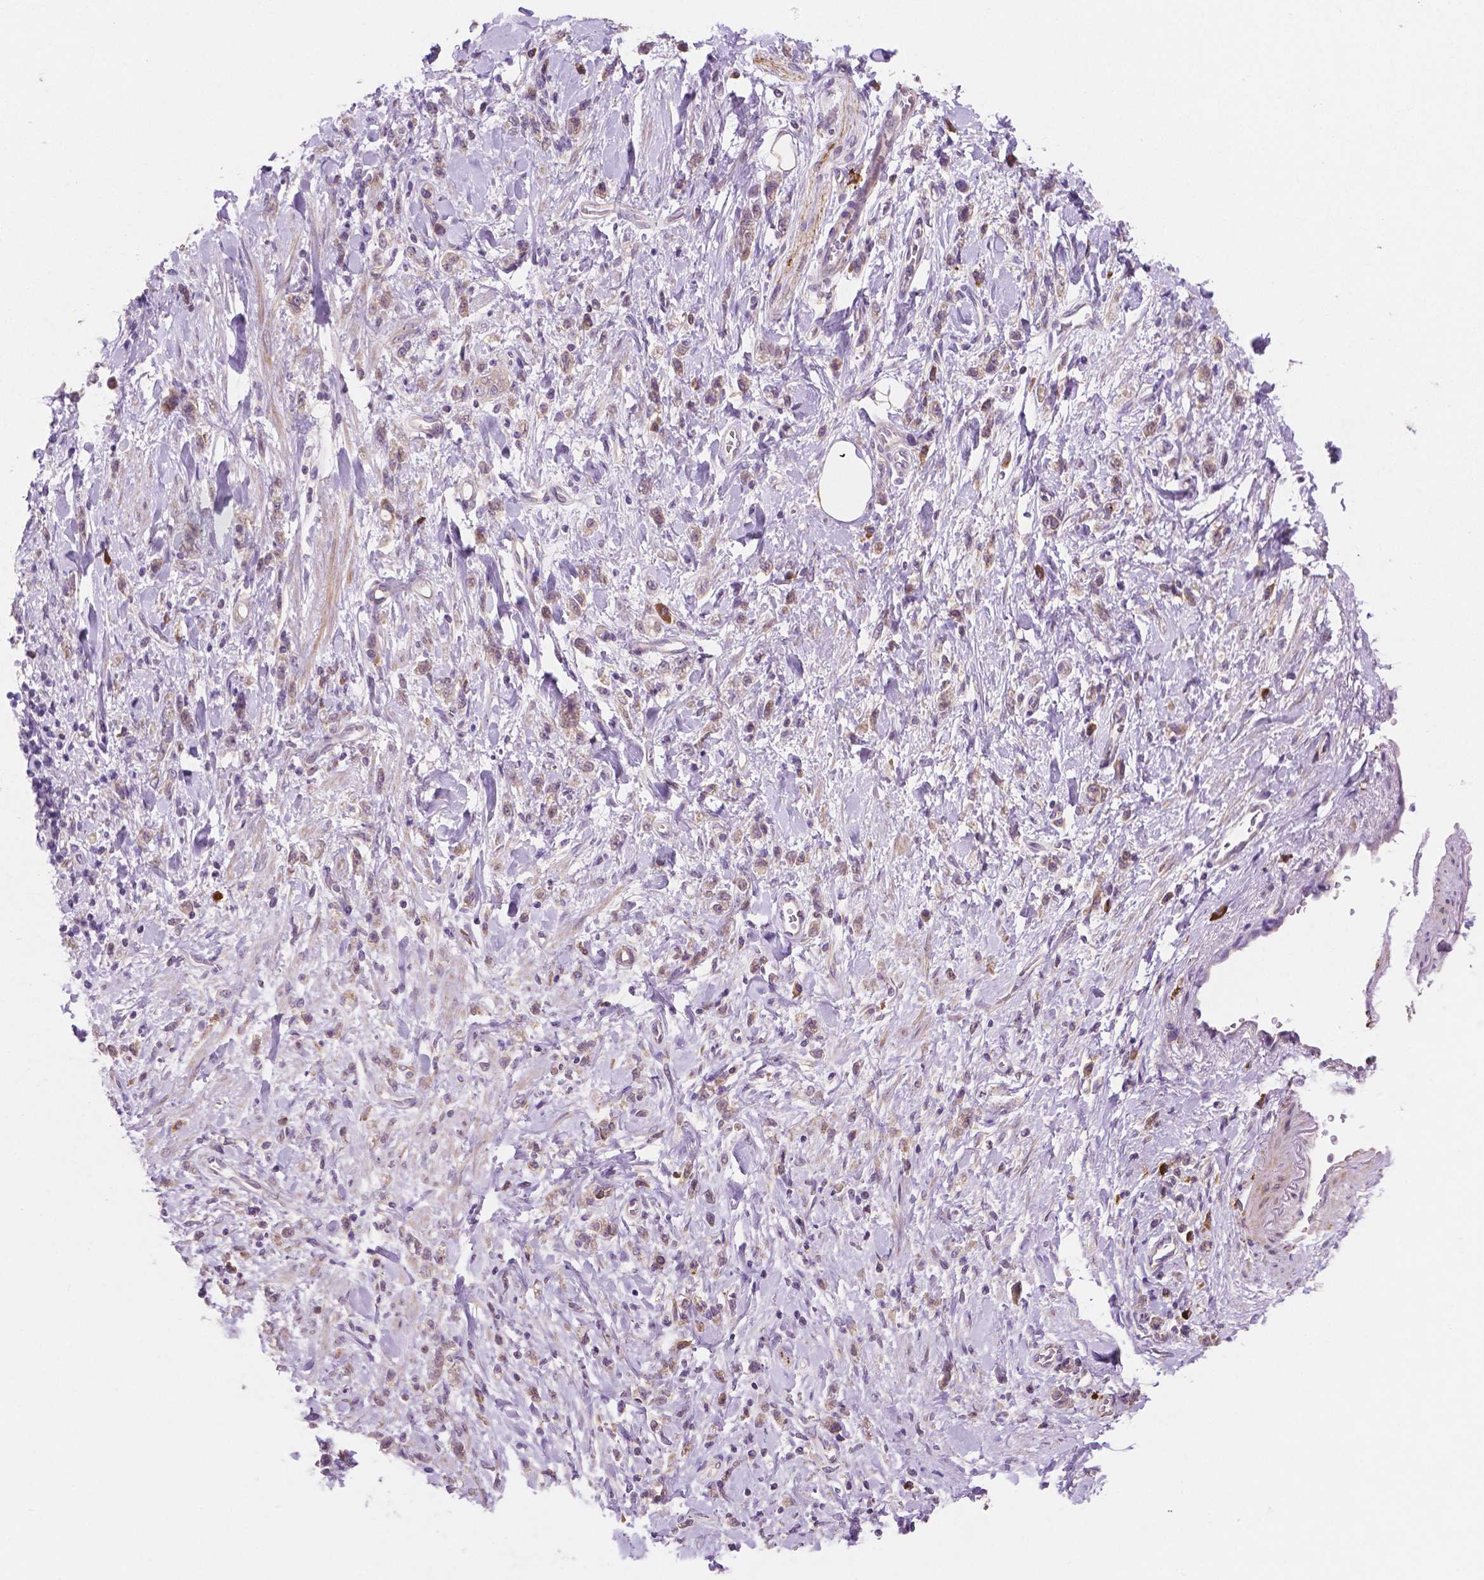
{"staining": {"intensity": "weak", "quantity": ">75%", "location": "cytoplasmic/membranous"}, "tissue": "stomach cancer", "cell_type": "Tumor cells", "image_type": "cancer", "snomed": [{"axis": "morphology", "description": "Adenocarcinoma, NOS"}, {"axis": "topography", "description": "Stomach"}], "caption": "Protein positivity by immunohistochemistry exhibits weak cytoplasmic/membranous staining in about >75% of tumor cells in stomach adenocarcinoma. (Stains: DAB in brown, nuclei in blue, Microscopy: brightfield microscopy at high magnification).", "gene": "LRP1B", "patient": {"sex": "male", "age": 77}}